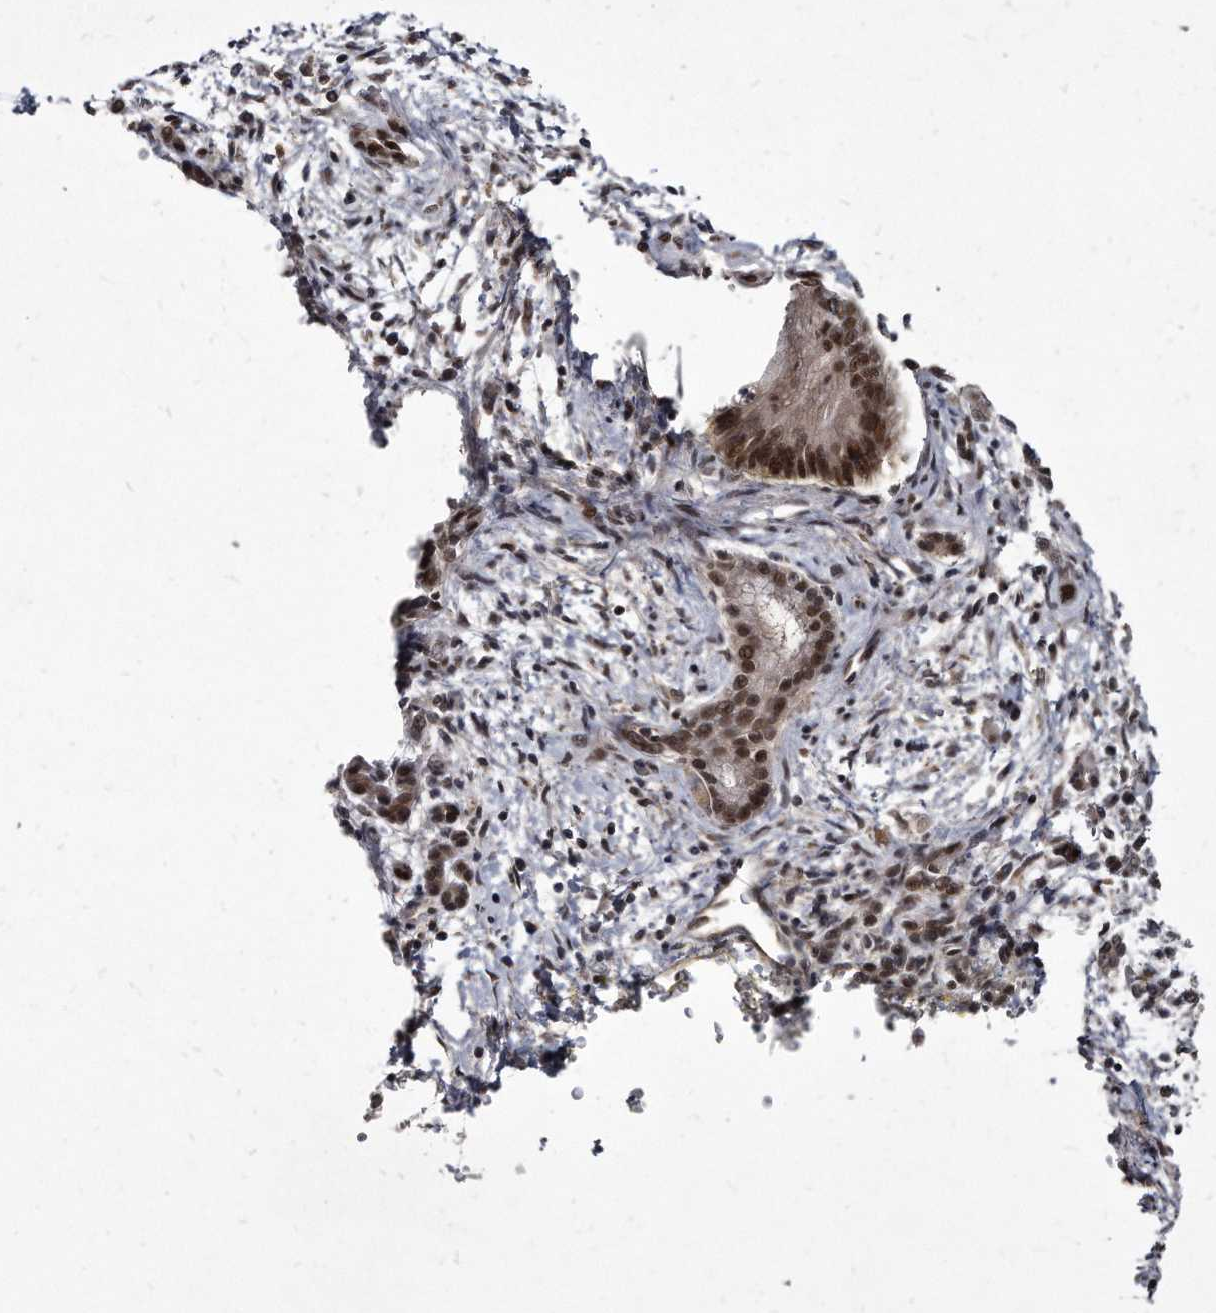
{"staining": {"intensity": "moderate", "quantity": ">75%", "location": "nuclear"}, "tissue": "pancreatic cancer", "cell_type": "Tumor cells", "image_type": "cancer", "snomed": [{"axis": "morphology", "description": "Adenocarcinoma, NOS"}, {"axis": "topography", "description": "Pancreas"}], "caption": "The immunohistochemical stain shows moderate nuclear positivity in tumor cells of adenocarcinoma (pancreatic) tissue. (DAB IHC, brown staining for protein, blue staining for nuclei).", "gene": "KLHDC3", "patient": {"sex": "male", "age": 58}}